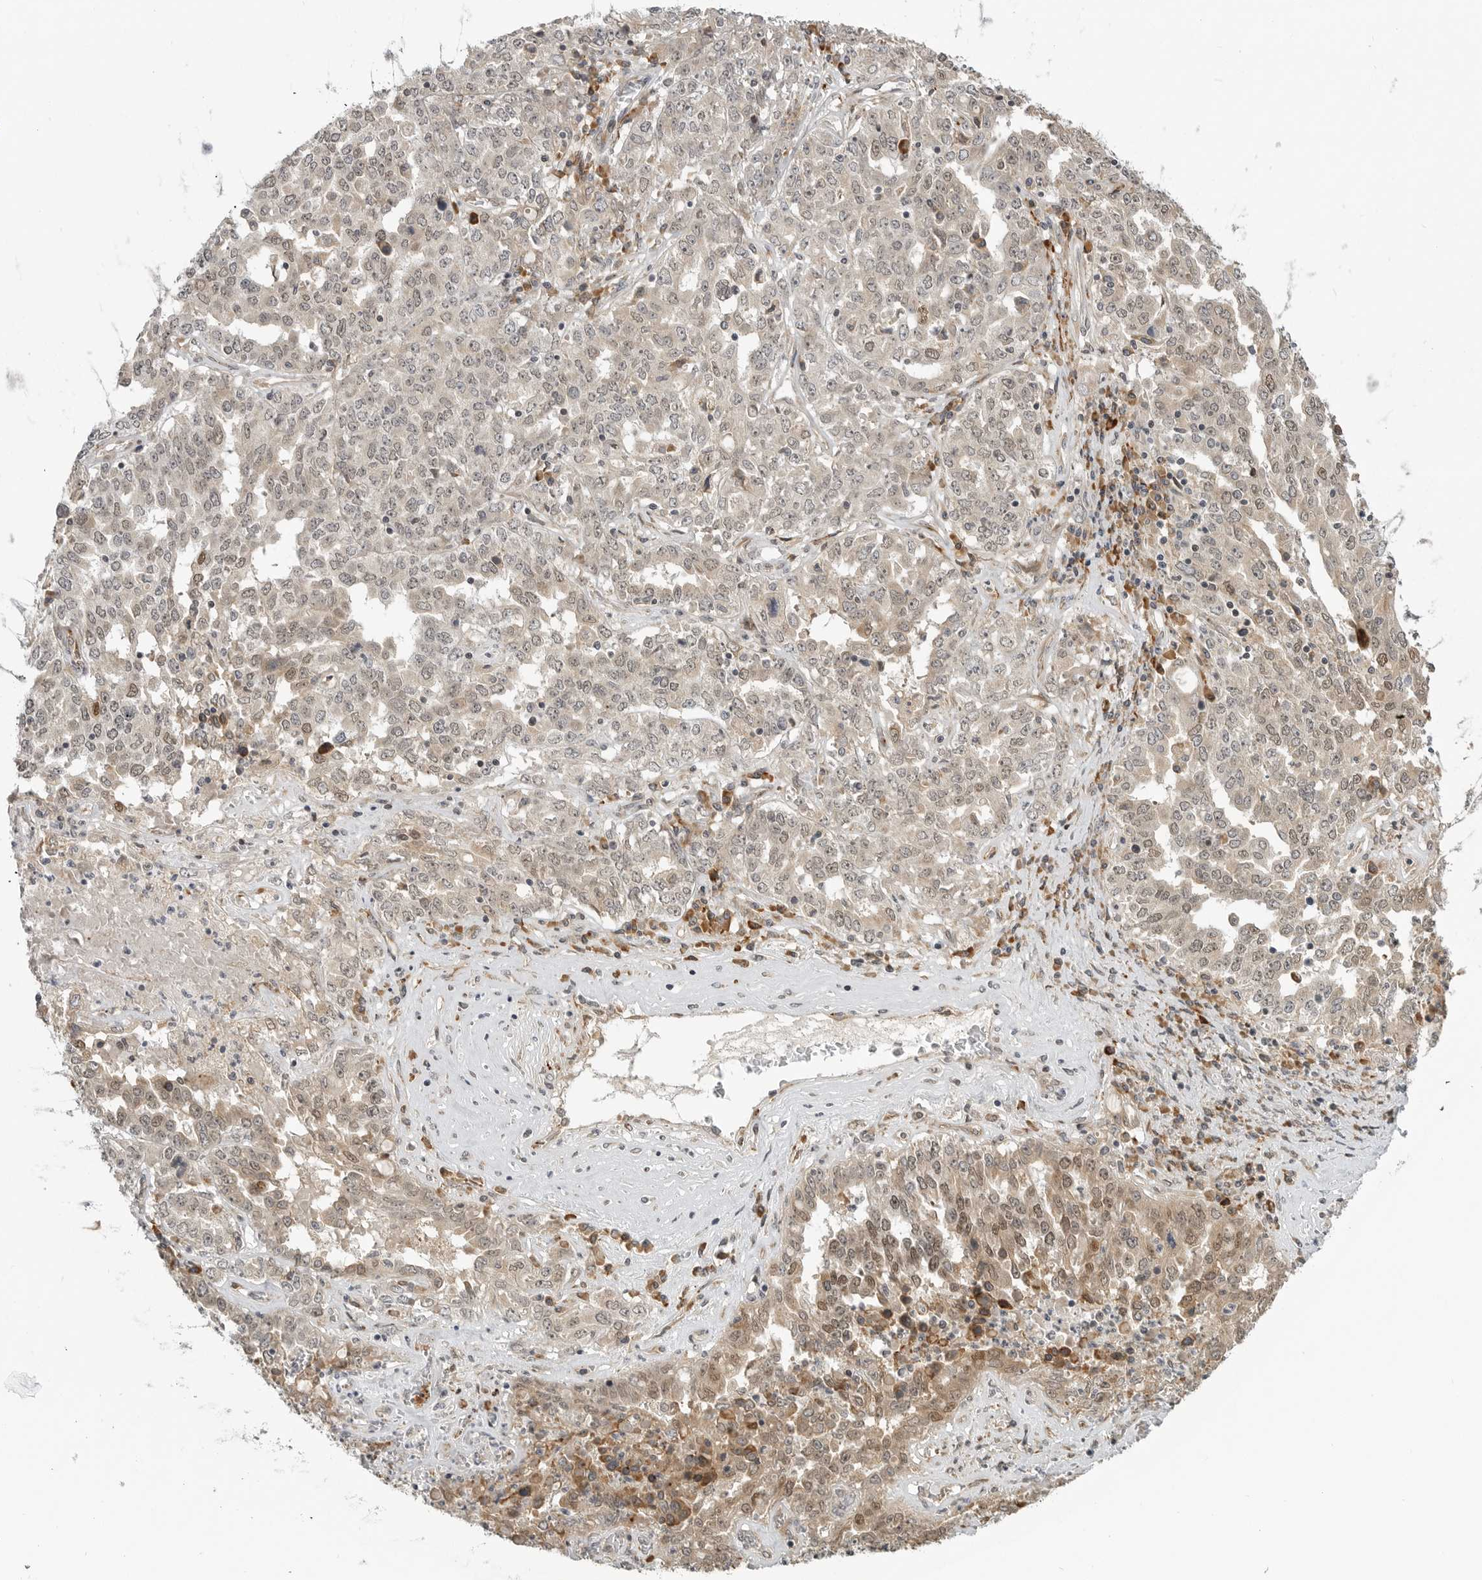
{"staining": {"intensity": "moderate", "quantity": "25%-75%", "location": "cytoplasmic/membranous,nuclear"}, "tissue": "ovarian cancer", "cell_type": "Tumor cells", "image_type": "cancer", "snomed": [{"axis": "morphology", "description": "Carcinoma, endometroid"}, {"axis": "topography", "description": "Ovary"}], "caption": "Moderate cytoplasmic/membranous and nuclear expression is present in about 25%-75% of tumor cells in ovarian cancer (endometroid carcinoma). (brown staining indicates protein expression, while blue staining denotes nuclei).", "gene": "CEP295NL", "patient": {"sex": "female", "age": 62}}